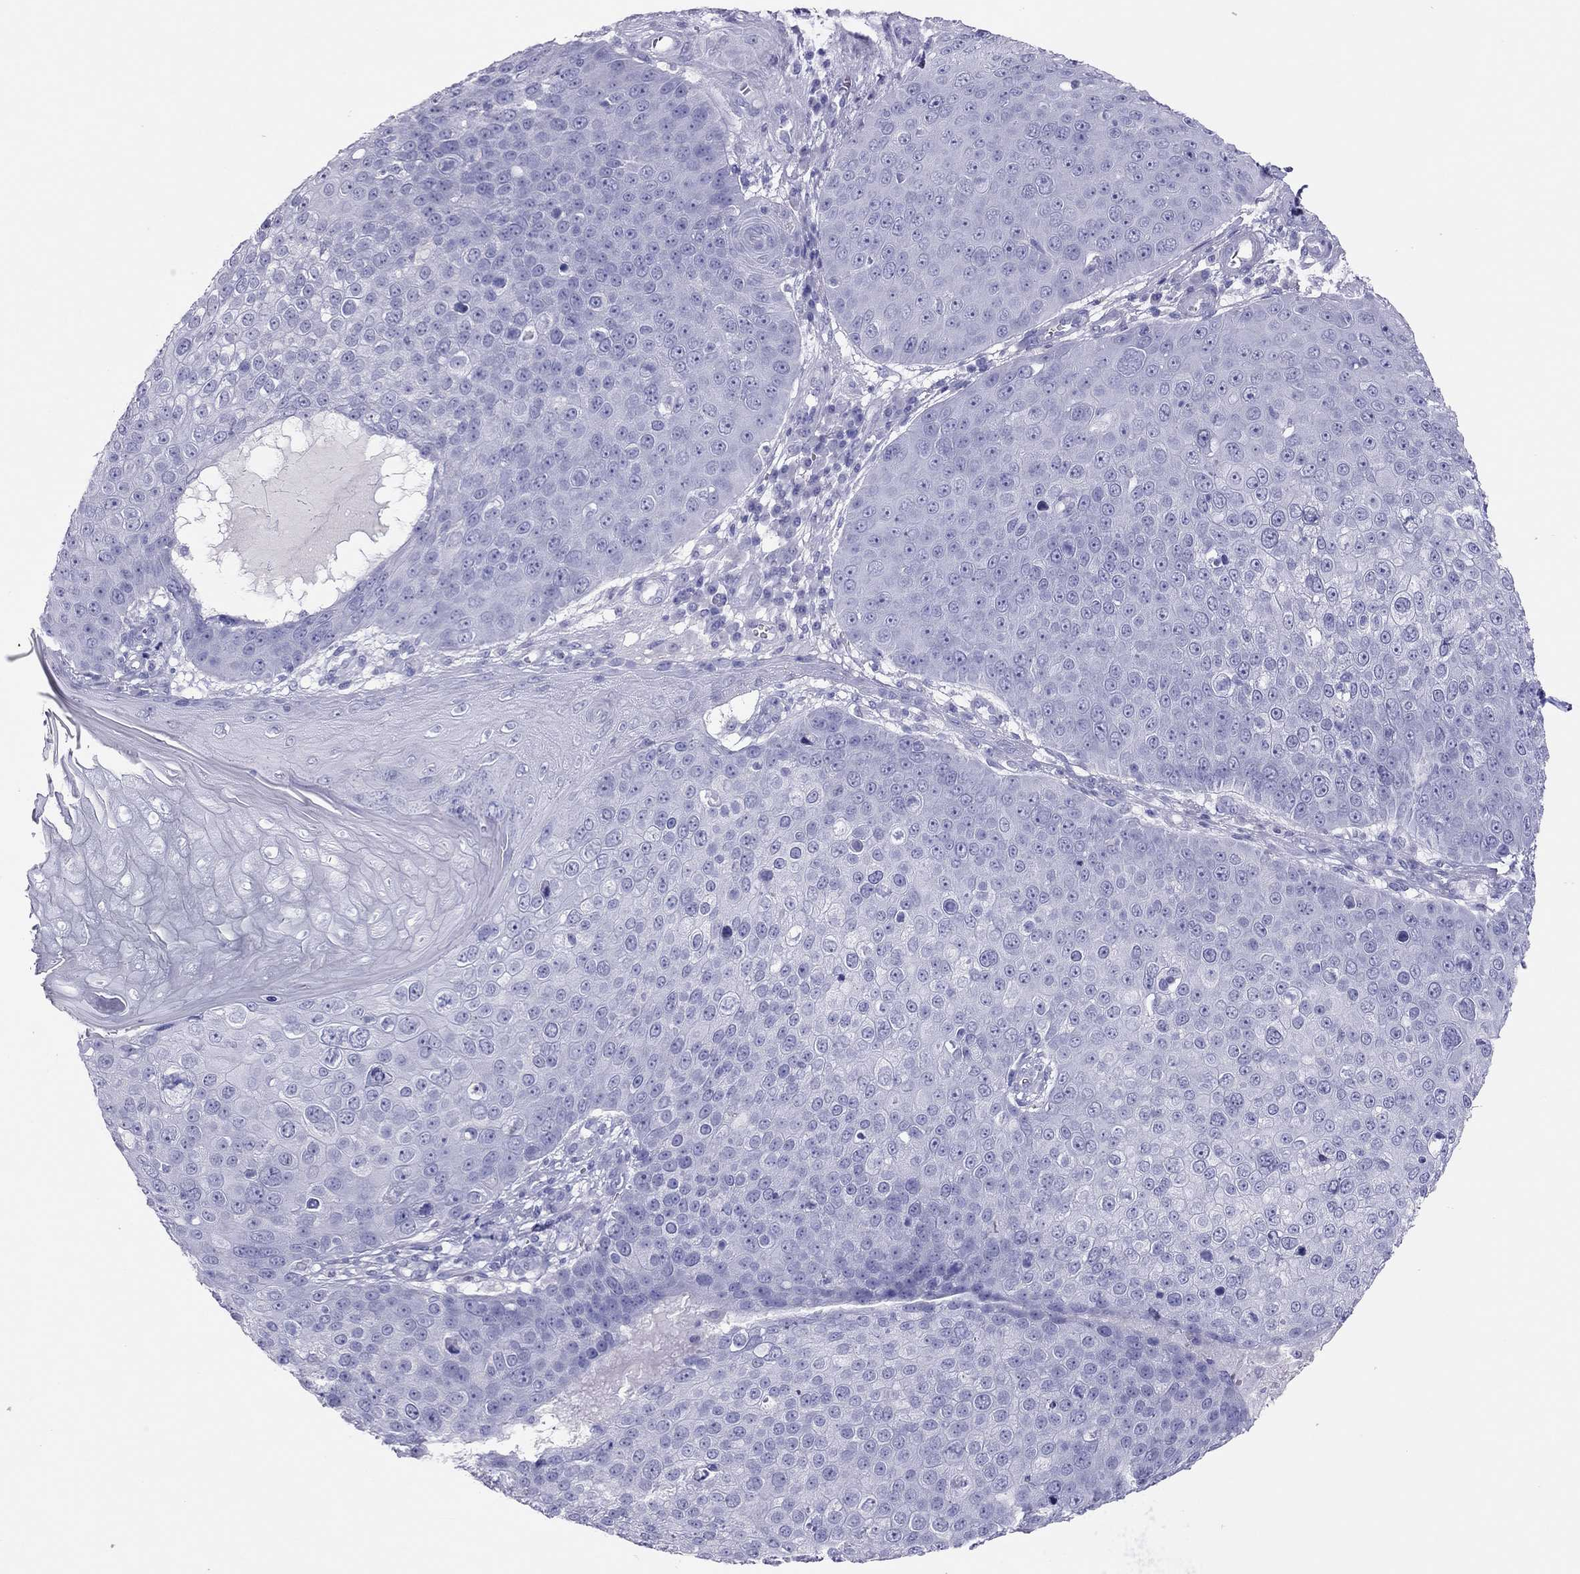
{"staining": {"intensity": "negative", "quantity": "none", "location": "none"}, "tissue": "skin cancer", "cell_type": "Tumor cells", "image_type": "cancer", "snomed": [{"axis": "morphology", "description": "Squamous cell carcinoma, NOS"}, {"axis": "topography", "description": "Skin"}], "caption": "Histopathology image shows no protein positivity in tumor cells of squamous cell carcinoma (skin) tissue.", "gene": "TSHB", "patient": {"sex": "male", "age": 71}}